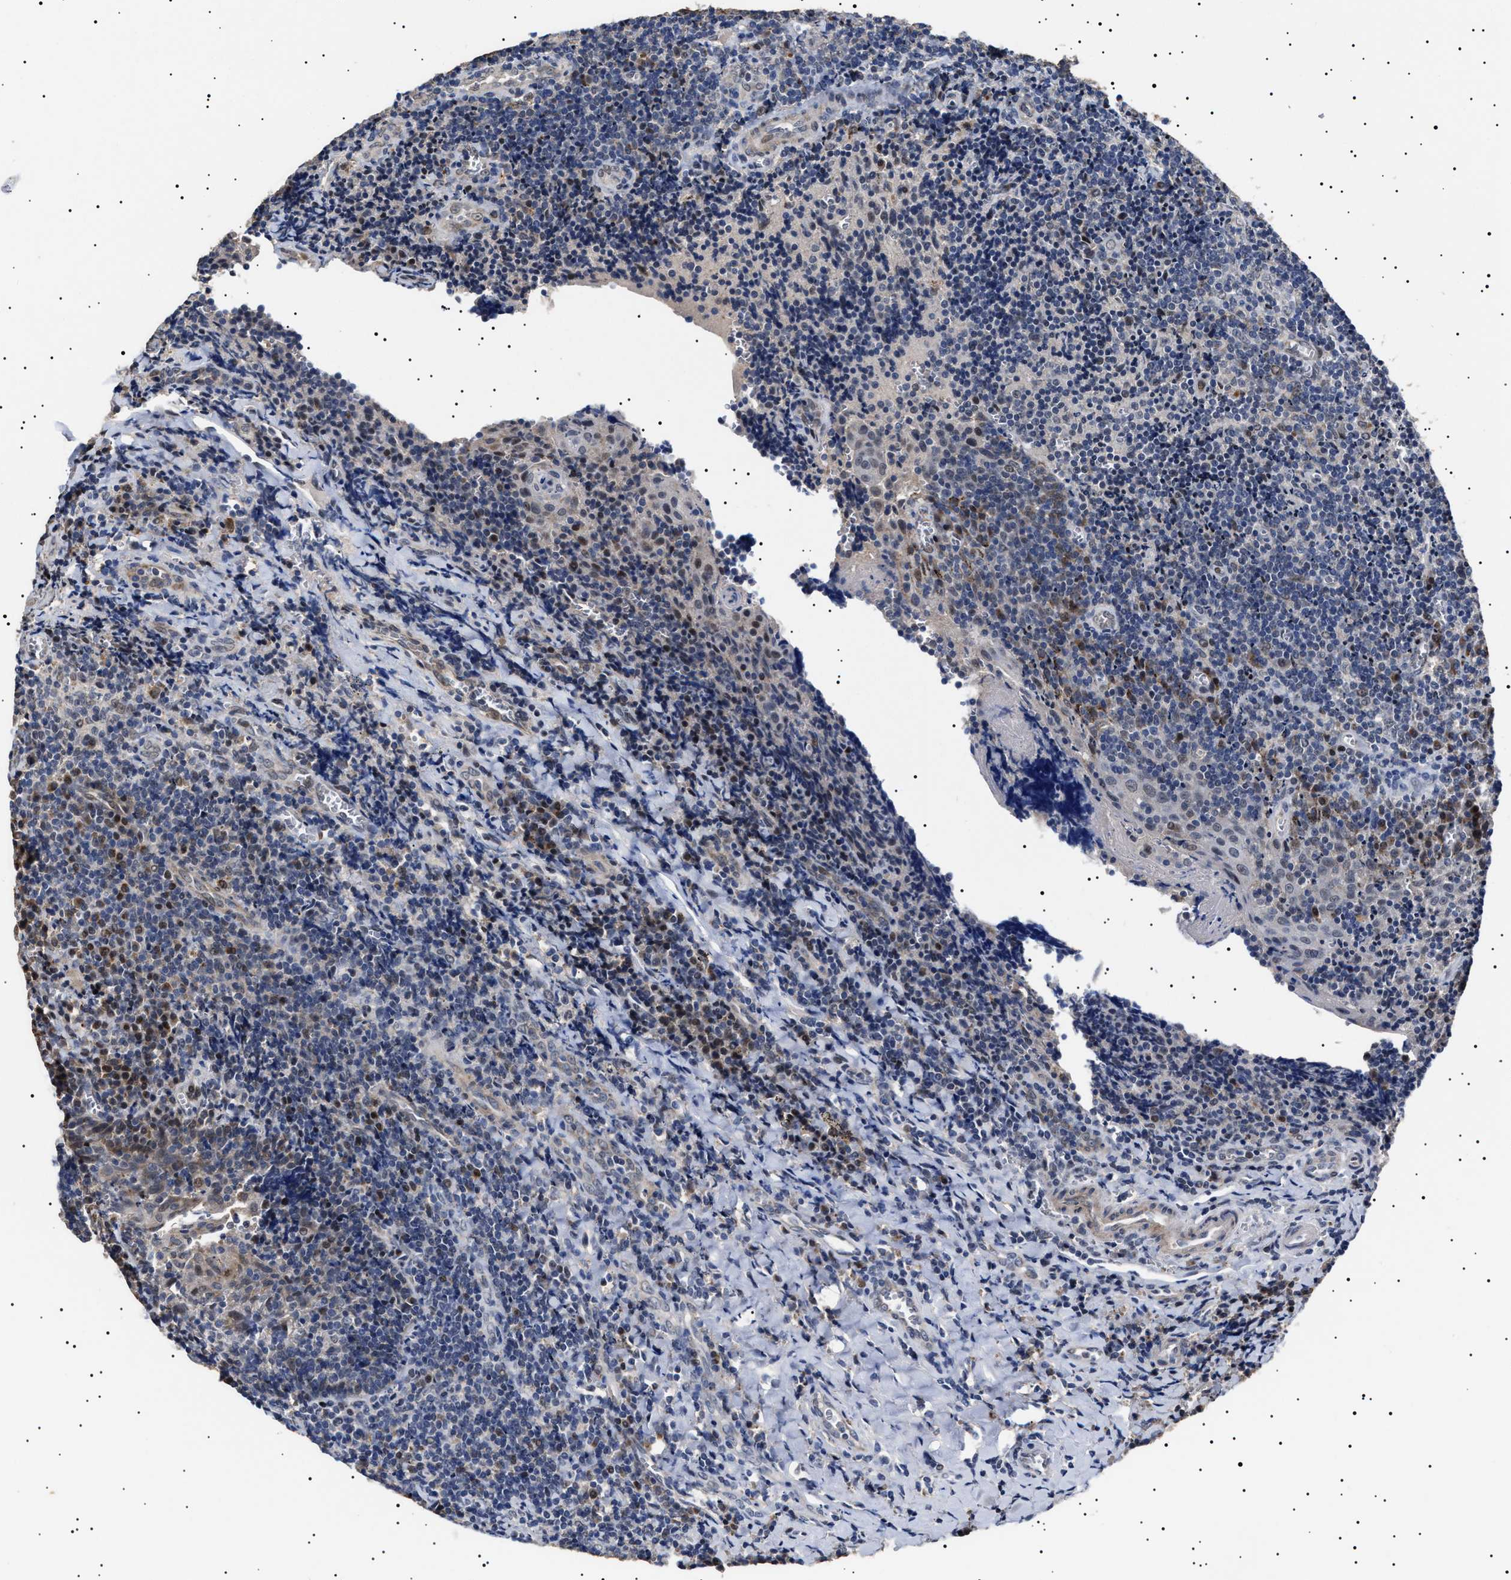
{"staining": {"intensity": "weak", "quantity": "<25%", "location": "cytoplasmic/membranous"}, "tissue": "tonsil", "cell_type": "Germinal center cells", "image_type": "normal", "snomed": [{"axis": "morphology", "description": "Normal tissue, NOS"}, {"axis": "morphology", "description": "Inflammation, NOS"}, {"axis": "topography", "description": "Tonsil"}], "caption": "DAB (3,3'-diaminobenzidine) immunohistochemical staining of unremarkable human tonsil displays no significant staining in germinal center cells. (DAB (3,3'-diaminobenzidine) immunohistochemistry (IHC), high magnification).", "gene": "RAB34", "patient": {"sex": "female", "age": 31}}